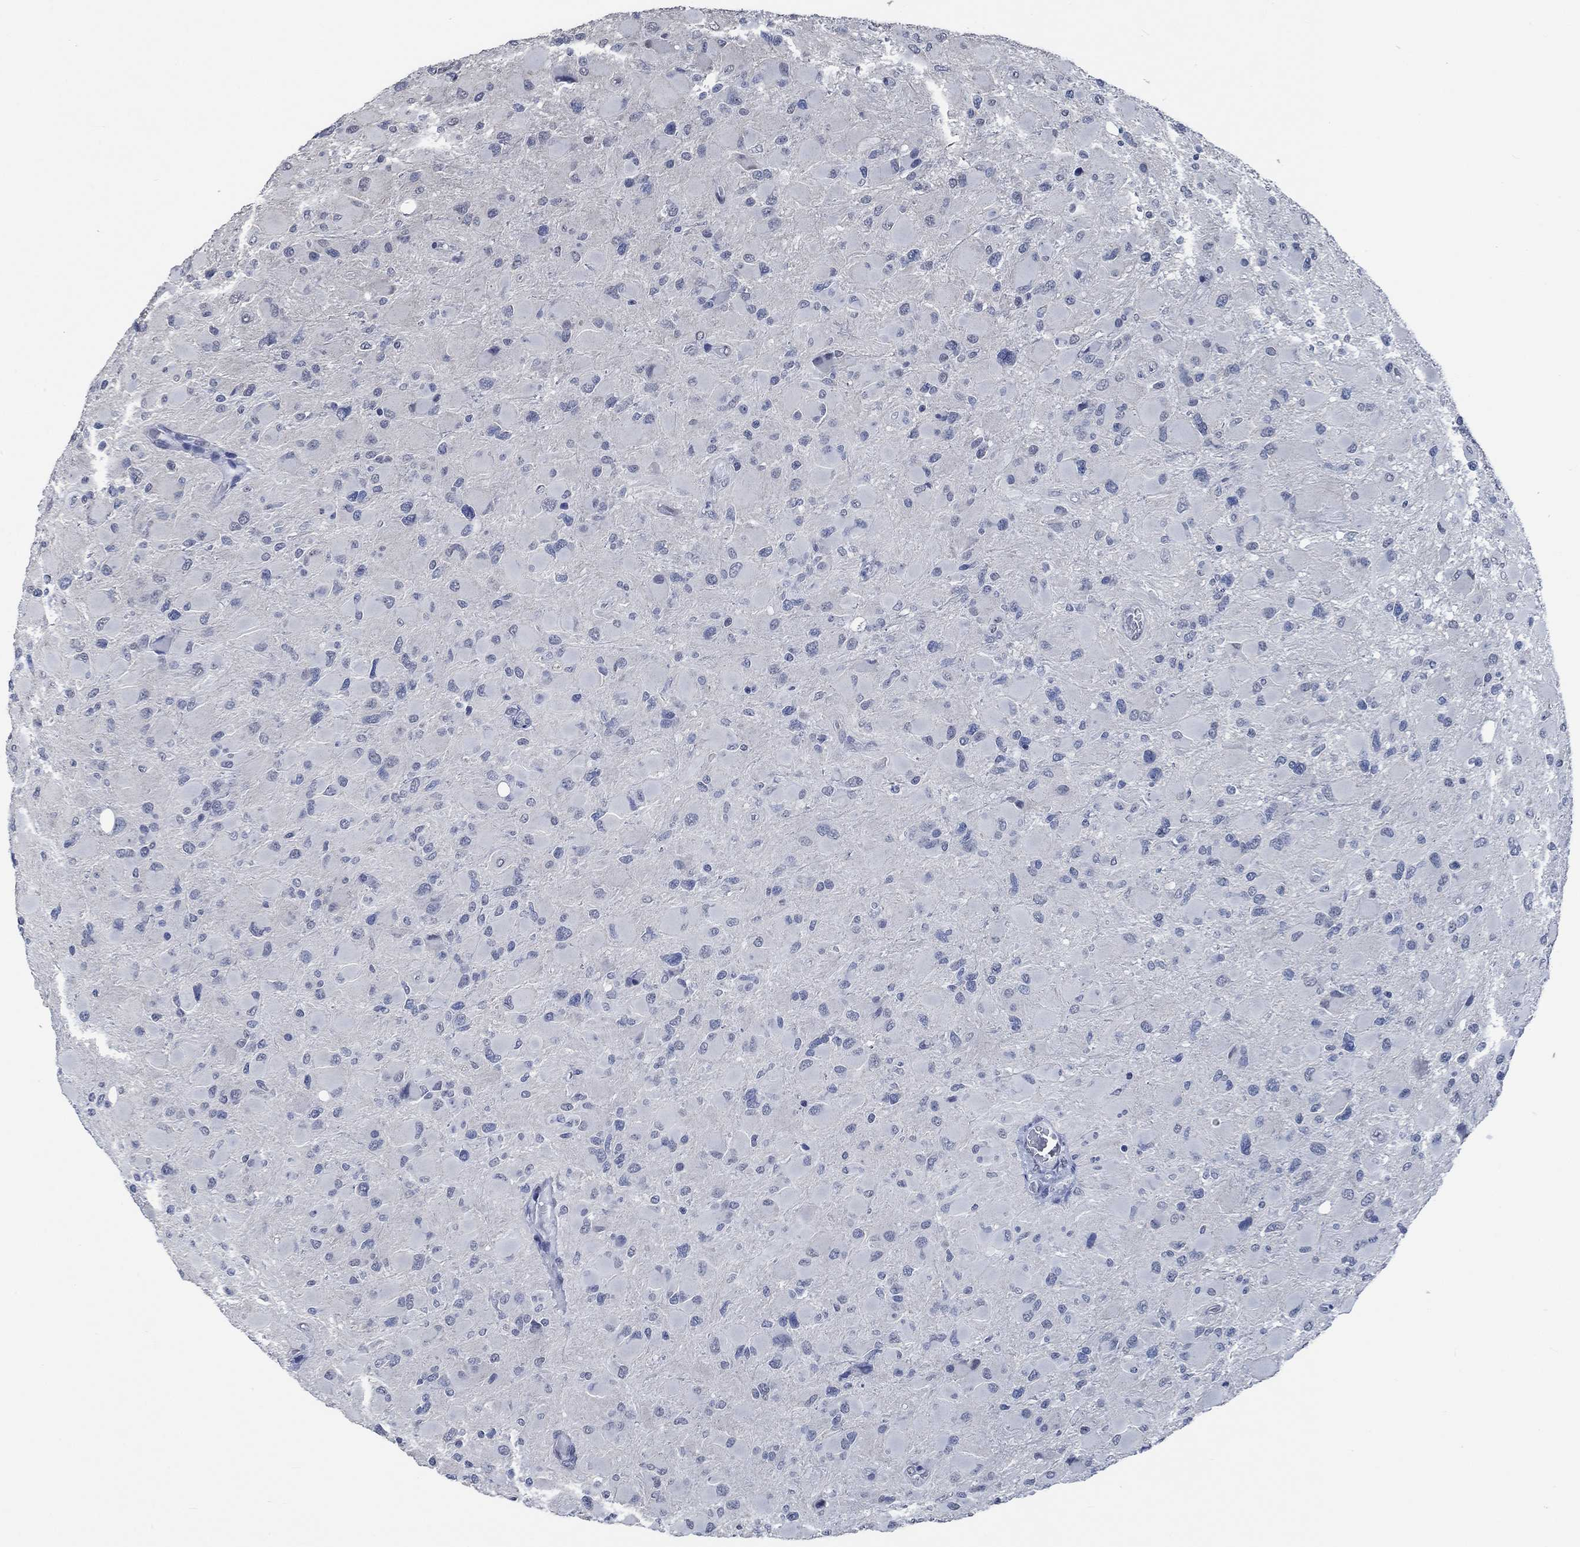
{"staining": {"intensity": "negative", "quantity": "none", "location": "none"}, "tissue": "glioma", "cell_type": "Tumor cells", "image_type": "cancer", "snomed": [{"axis": "morphology", "description": "Glioma, malignant, High grade"}, {"axis": "topography", "description": "Cerebral cortex"}], "caption": "High power microscopy image of an immunohistochemistry photomicrograph of malignant high-grade glioma, revealing no significant staining in tumor cells.", "gene": "OBSCN", "patient": {"sex": "female", "age": 36}}